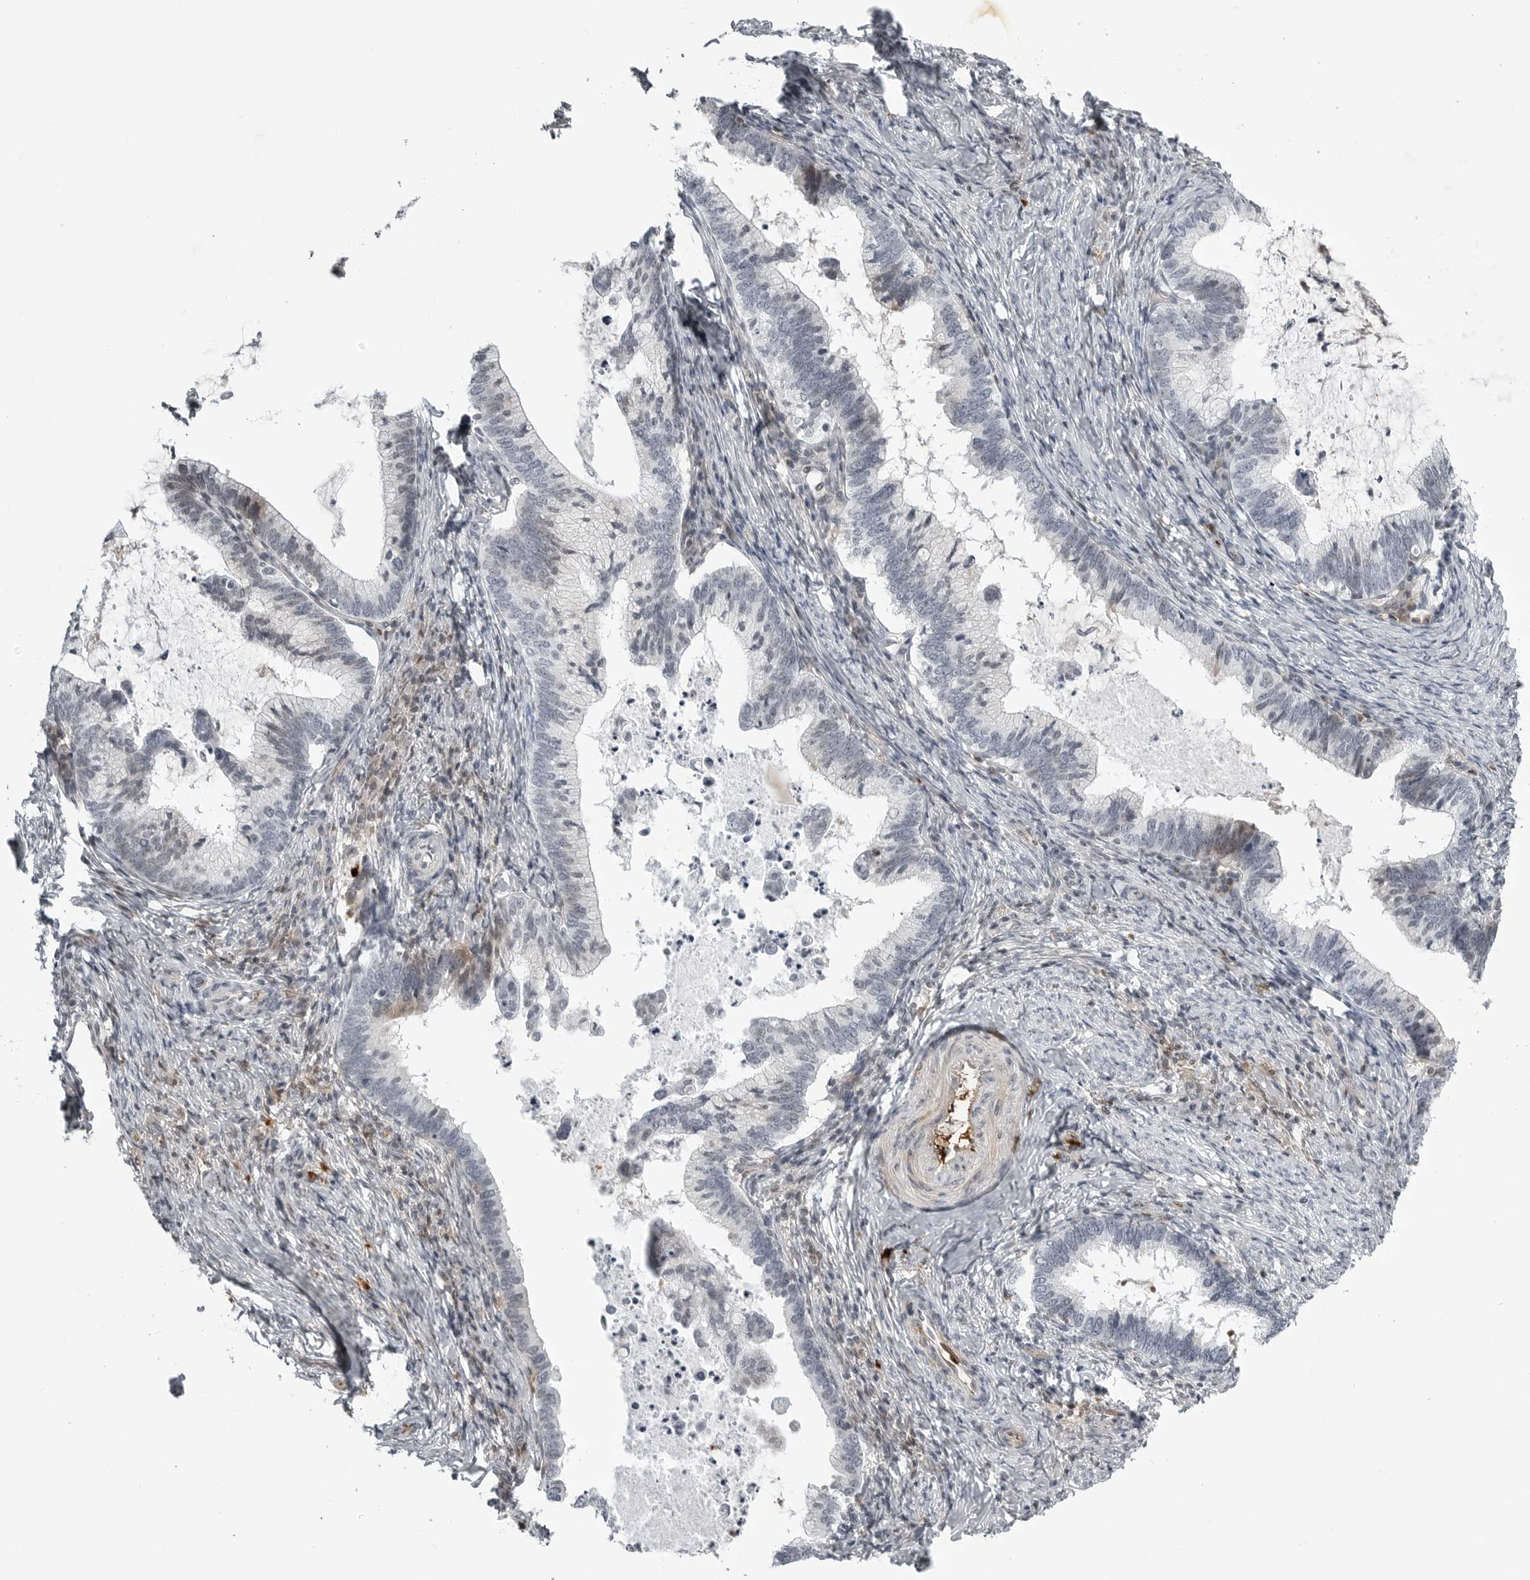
{"staining": {"intensity": "negative", "quantity": "none", "location": "none"}, "tissue": "cervical cancer", "cell_type": "Tumor cells", "image_type": "cancer", "snomed": [{"axis": "morphology", "description": "Adenocarcinoma, NOS"}, {"axis": "topography", "description": "Cervix"}], "caption": "A micrograph of cervical adenocarcinoma stained for a protein exhibits no brown staining in tumor cells.", "gene": "CXCR5", "patient": {"sex": "female", "age": 36}}